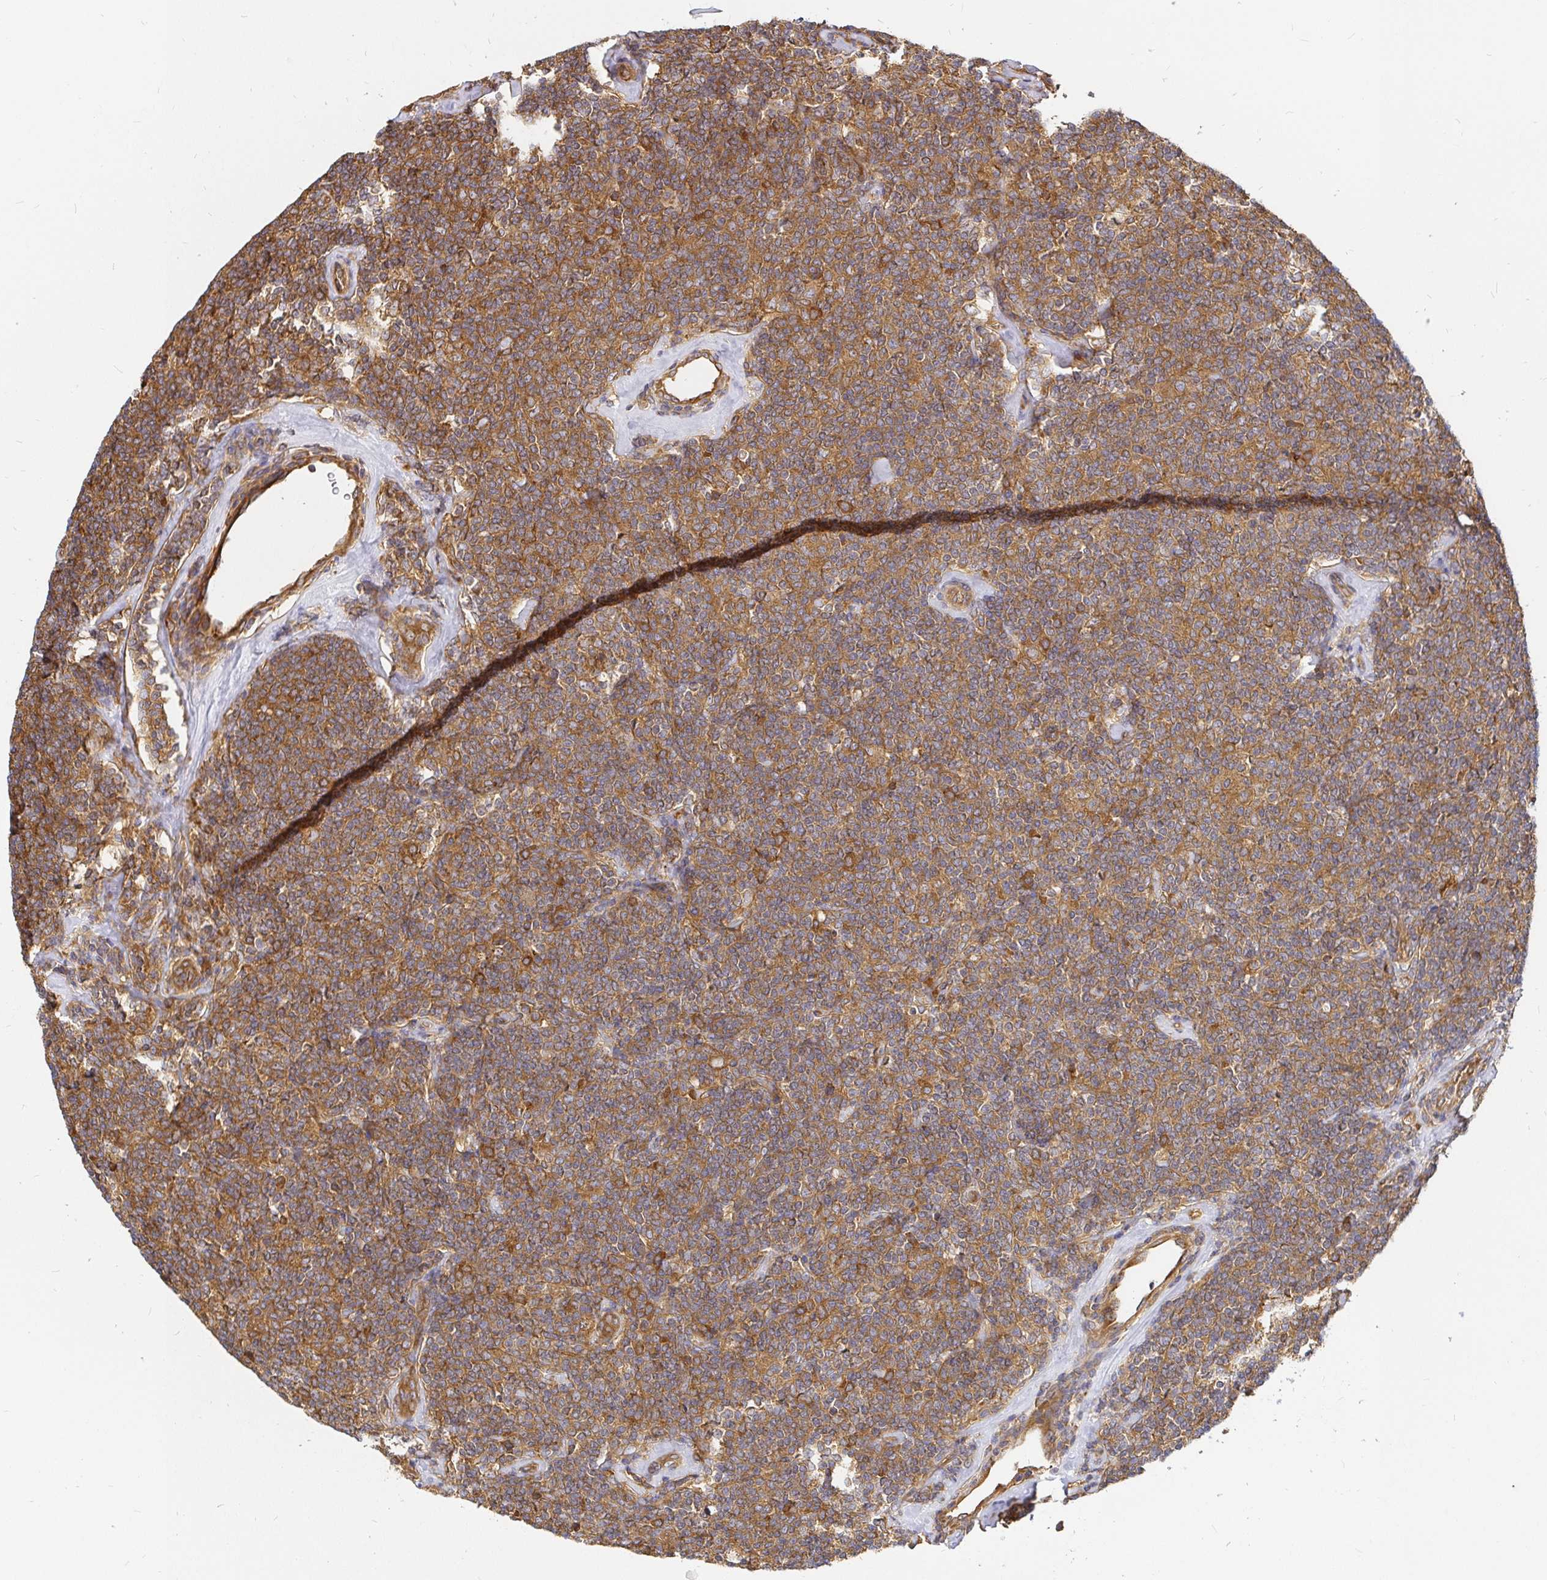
{"staining": {"intensity": "moderate", "quantity": ">75%", "location": "cytoplasmic/membranous"}, "tissue": "lymphoma", "cell_type": "Tumor cells", "image_type": "cancer", "snomed": [{"axis": "morphology", "description": "Malignant lymphoma, non-Hodgkin's type, Low grade"}, {"axis": "topography", "description": "Lymph node"}], "caption": "Immunohistochemical staining of low-grade malignant lymphoma, non-Hodgkin's type exhibits moderate cytoplasmic/membranous protein expression in about >75% of tumor cells.", "gene": "KIF5B", "patient": {"sex": "female", "age": 56}}